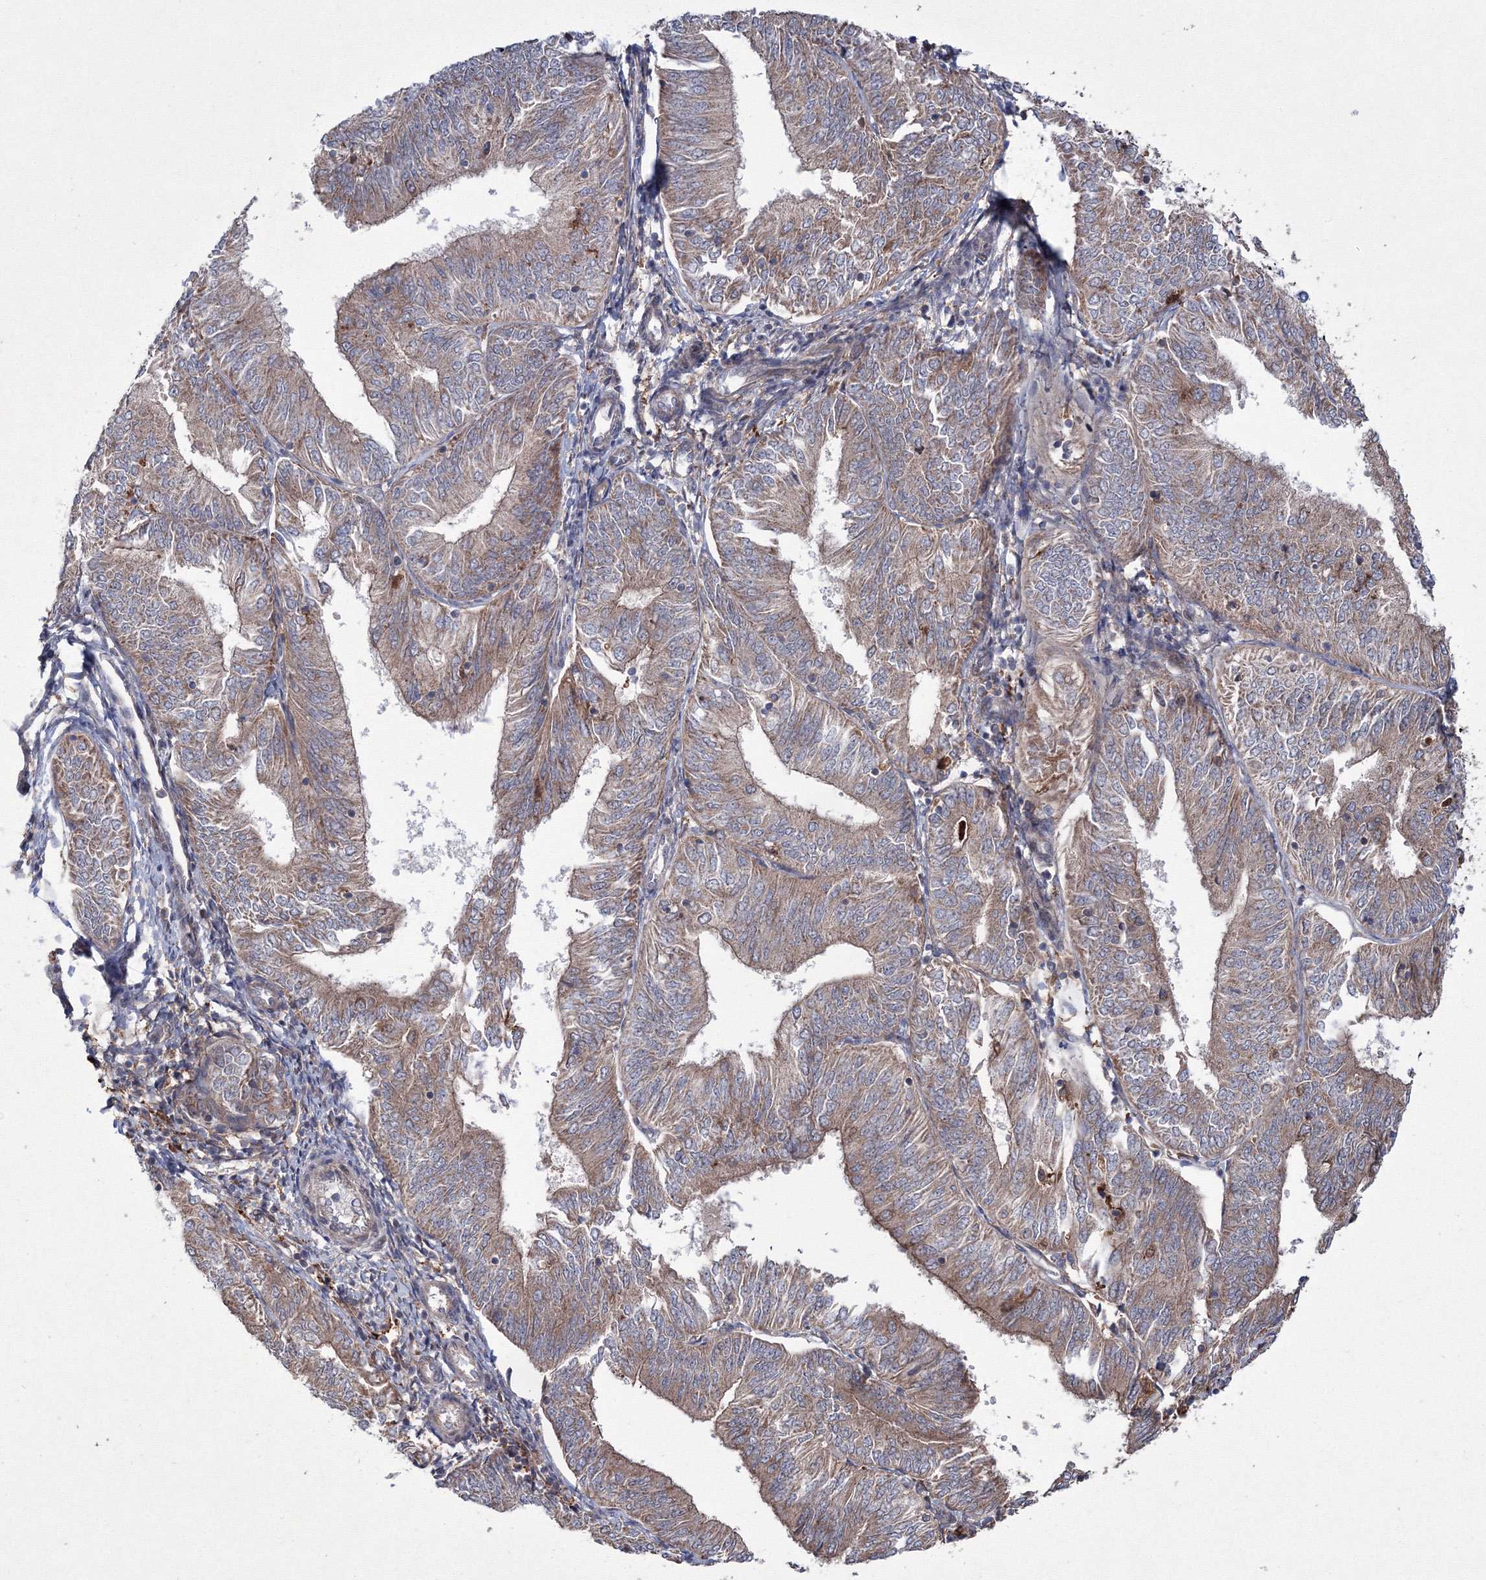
{"staining": {"intensity": "moderate", "quantity": ">75%", "location": "cytoplasmic/membranous"}, "tissue": "endometrial cancer", "cell_type": "Tumor cells", "image_type": "cancer", "snomed": [{"axis": "morphology", "description": "Adenocarcinoma, NOS"}, {"axis": "topography", "description": "Endometrium"}], "caption": "Endometrial cancer stained for a protein demonstrates moderate cytoplasmic/membranous positivity in tumor cells.", "gene": "RANBP3L", "patient": {"sex": "female", "age": 58}}